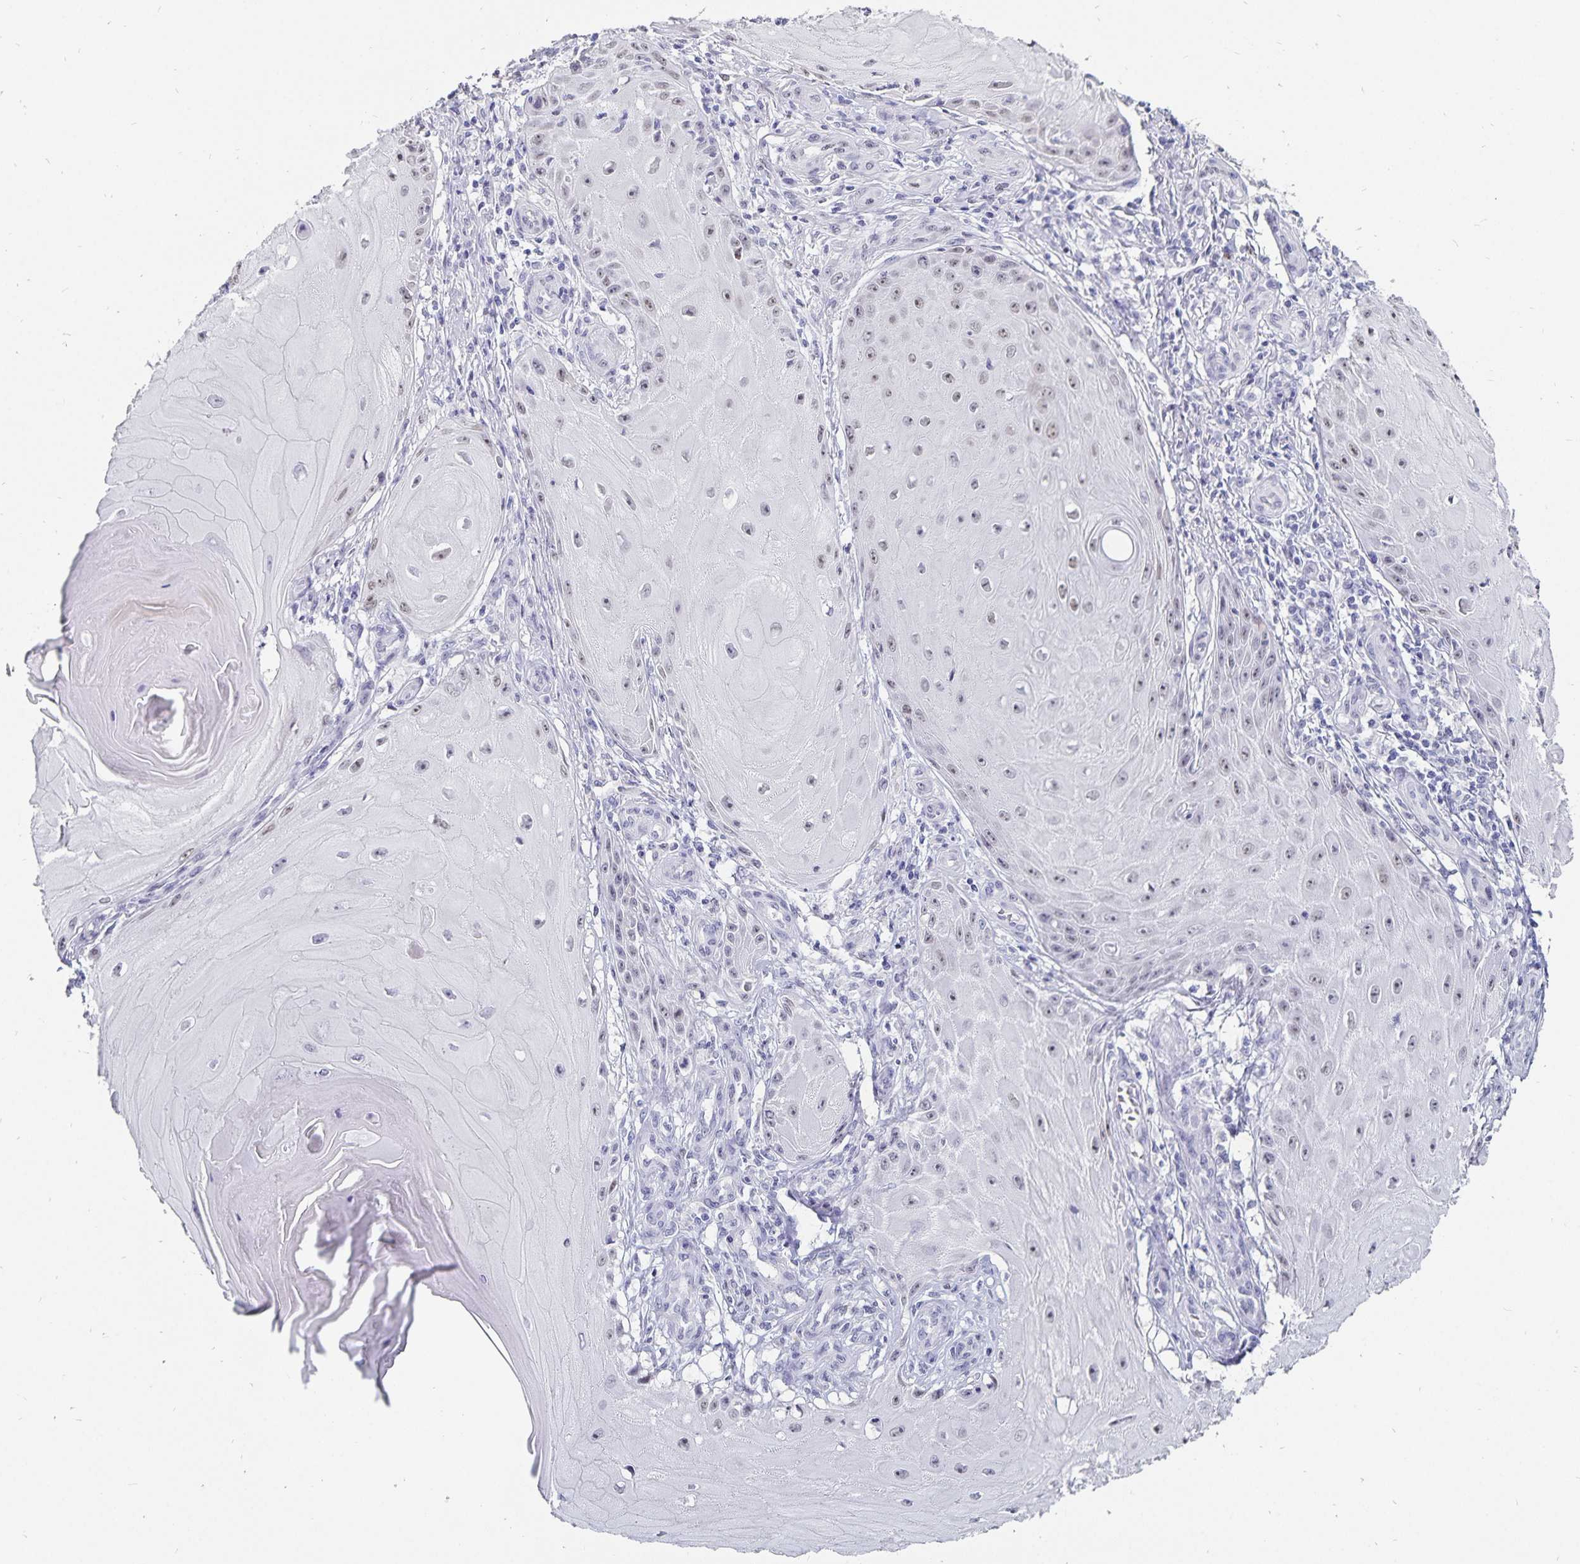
{"staining": {"intensity": "negative", "quantity": "none", "location": "none"}, "tissue": "skin cancer", "cell_type": "Tumor cells", "image_type": "cancer", "snomed": [{"axis": "morphology", "description": "Squamous cell carcinoma, NOS"}, {"axis": "topography", "description": "Skin"}], "caption": "IHC of human skin cancer demonstrates no positivity in tumor cells.", "gene": "HMGB3", "patient": {"sex": "female", "age": 77}}